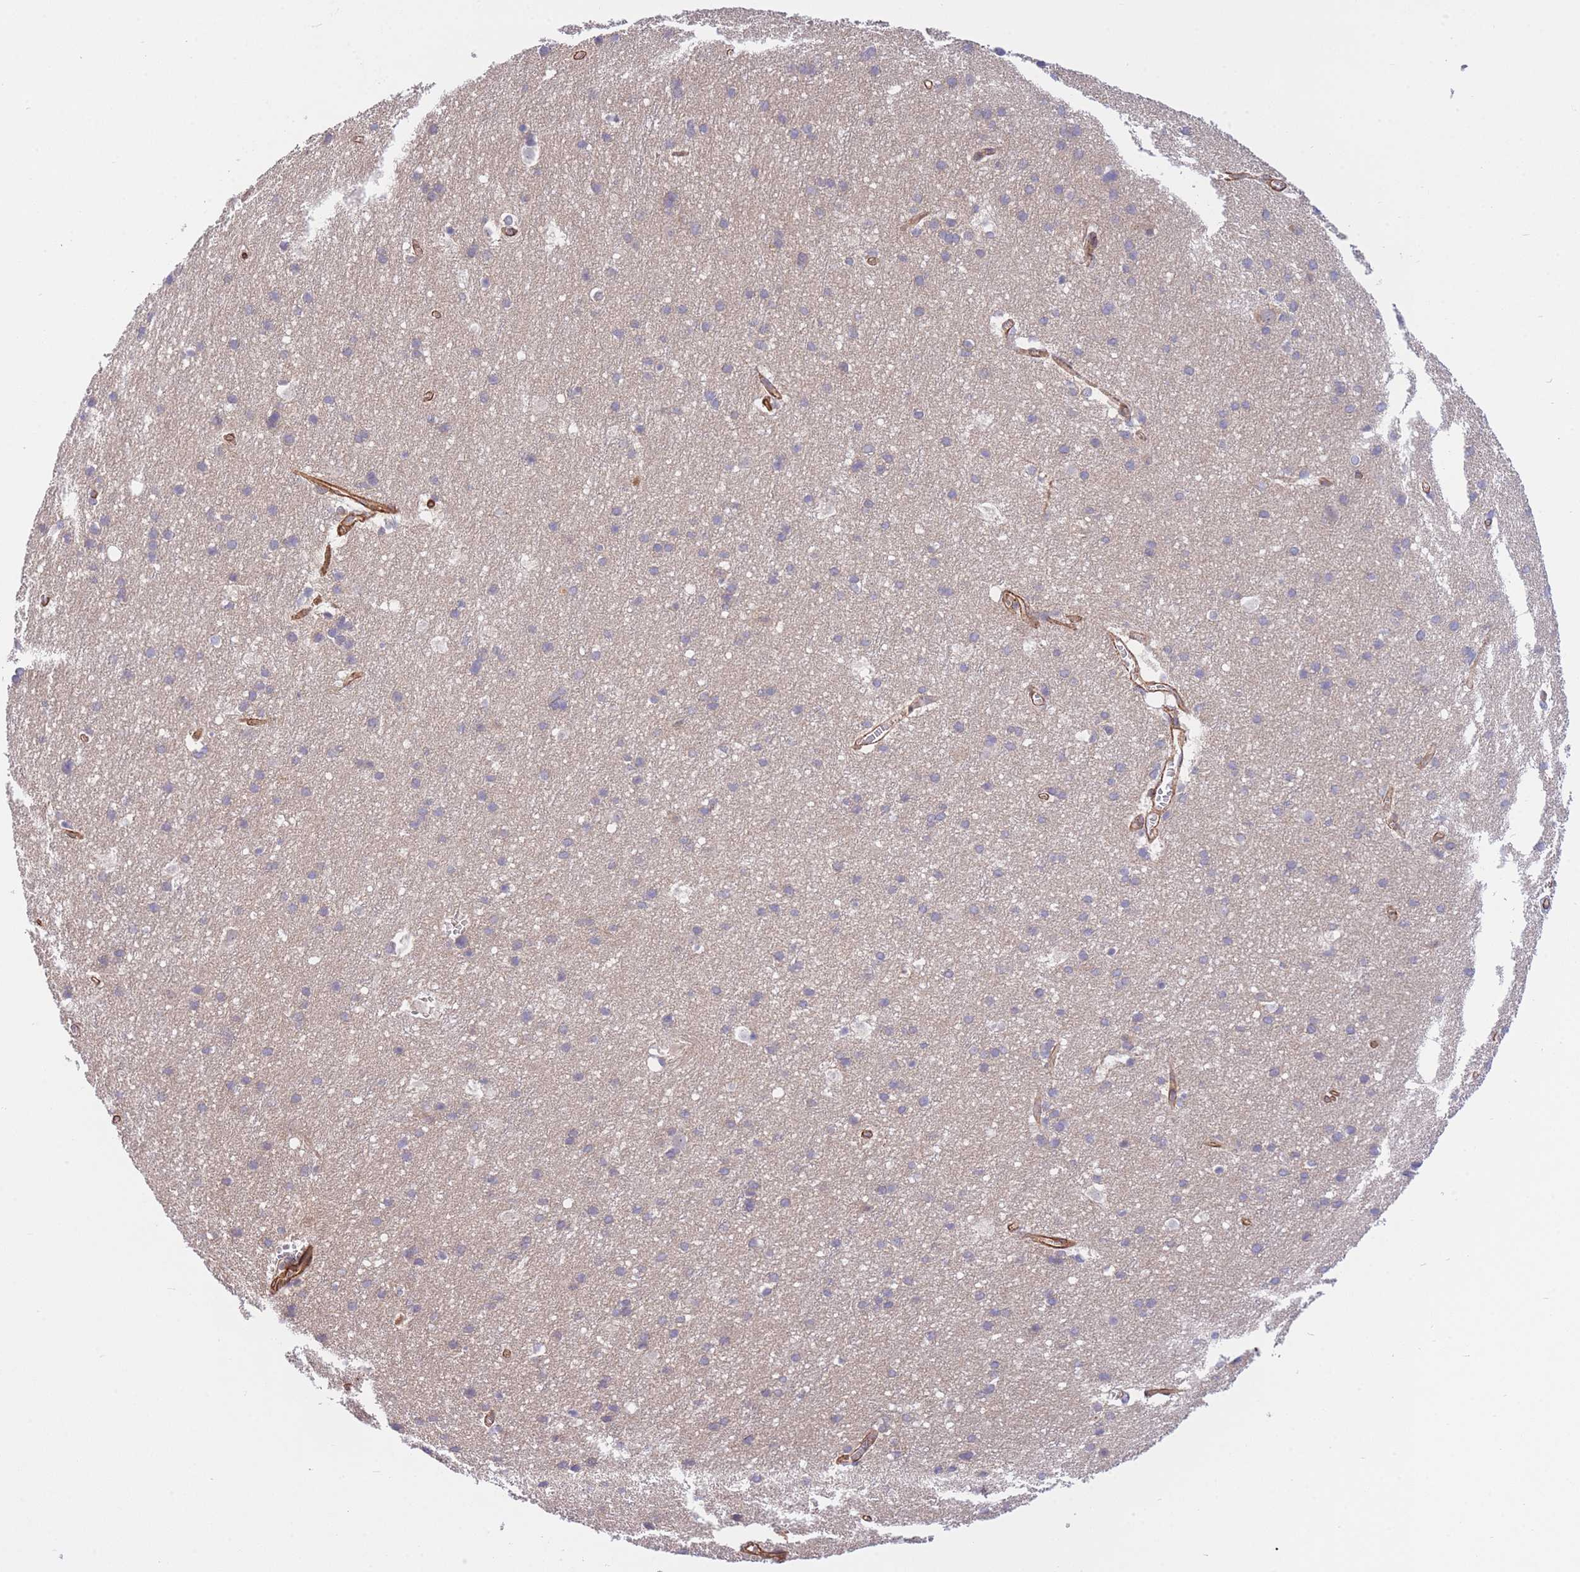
{"staining": {"intensity": "moderate", "quantity": ">75%", "location": "cytoplasmic/membranous"}, "tissue": "cerebral cortex", "cell_type": "Endothelial cells", "image_type": "normal", "snomed": [{"axis": "morphology", "description": "Normal tissue, NOS"}, {"axis": "topography", "description": "Cerebral cortex"}], "caption": "An image of human cerebral cortex stained for a protein reveals moderate cytoplasmic/membranous brown staining in endothelial cells. (DAB IHC, brown staining for protein, blue staining for nuclei).", "gene": "CDC25B", "patient": {"sex": "male", "age": 54}}